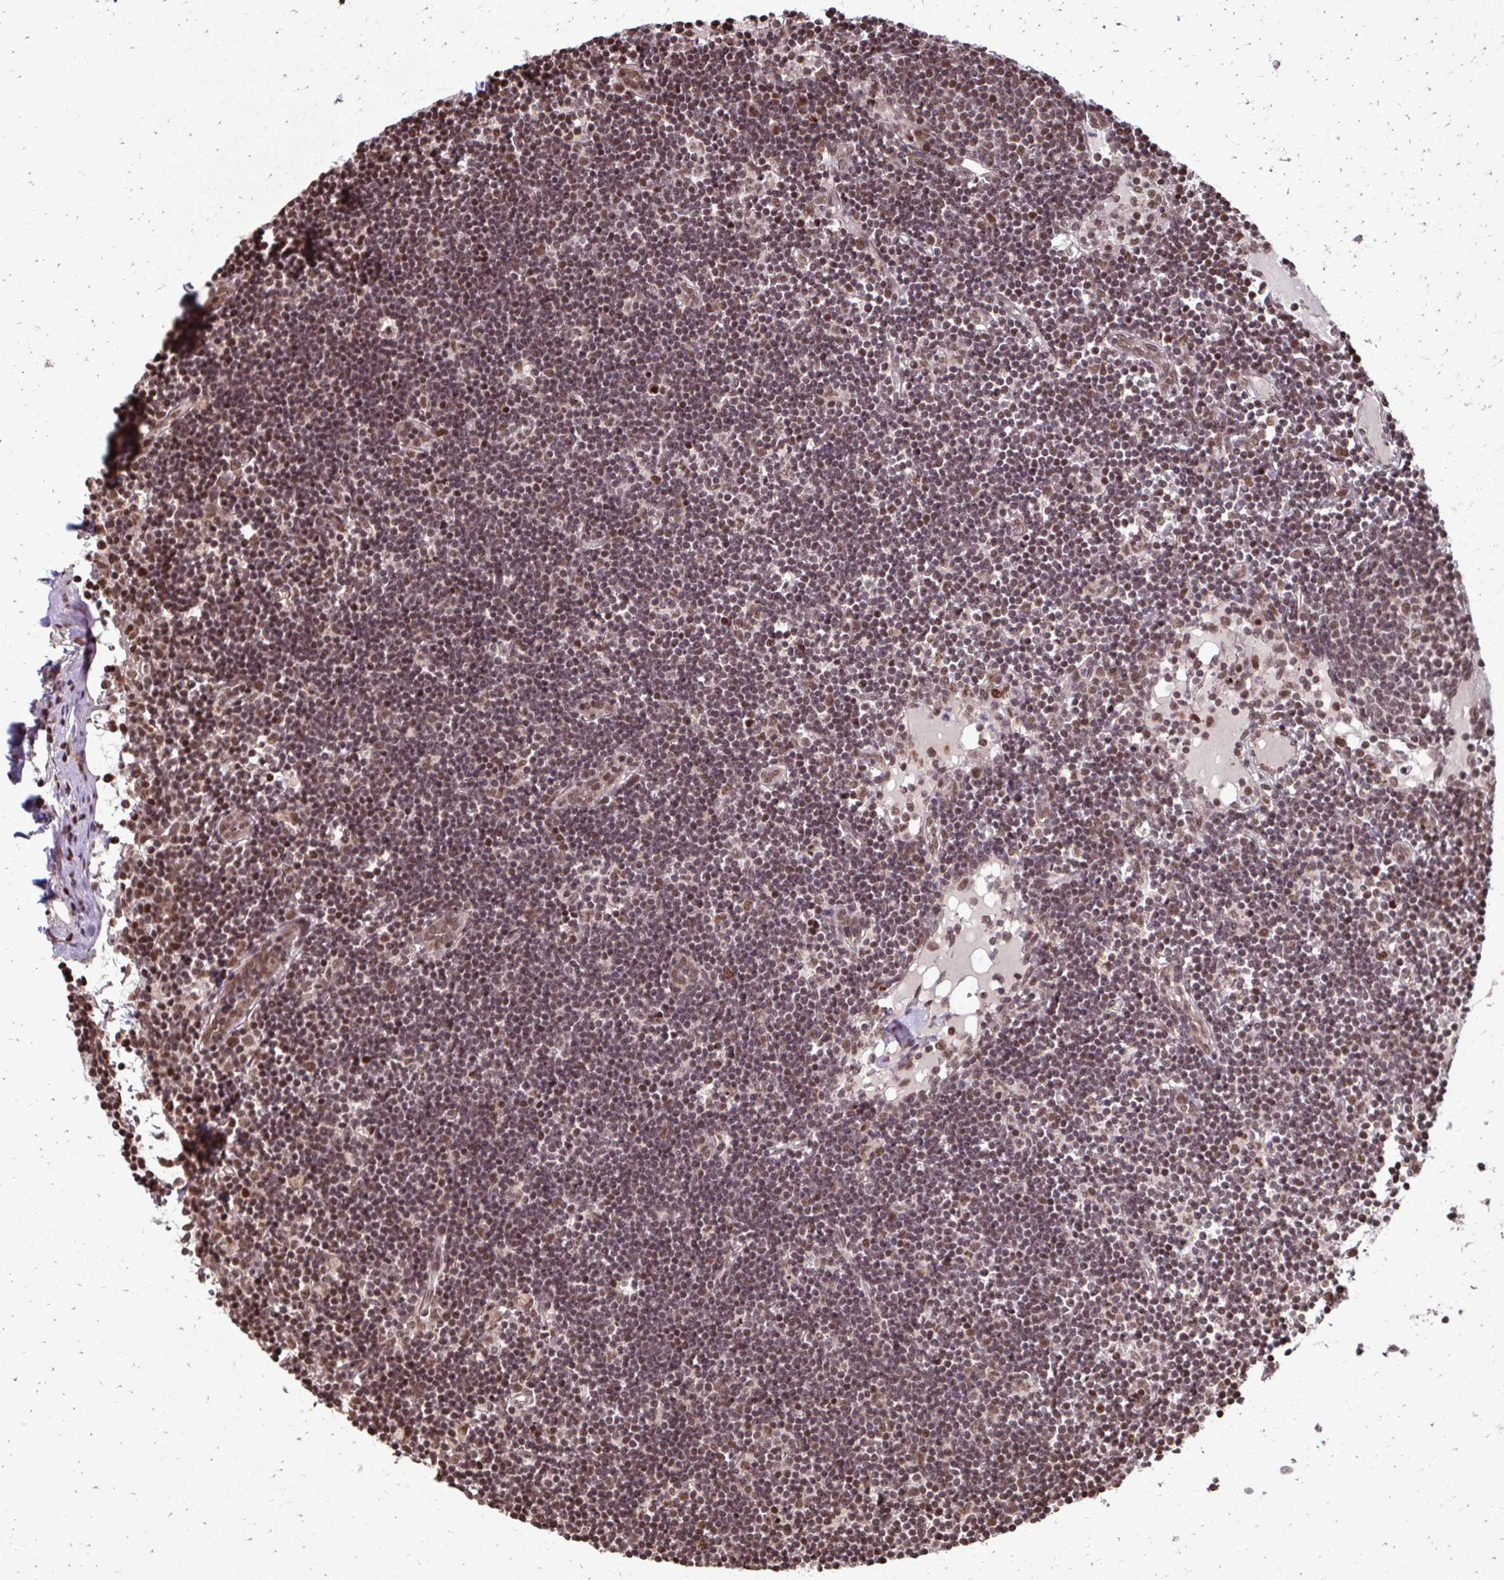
{"staining": {"intensity": "moderate", "quantity": ">75%", "location": "nuclear"}, "tissue": "lymph node", "cell_type": "Germinal center cells", "image_type": "normal", "snomed": [{"axis": "morphology", "description": "Normal tissue, NOS"}, {"axis": "topography", "description": "Lymph node"}], "caption": "Germinal center cells show medium levels of moderate nuclear positivity in about >75% of cells in unremarkable lymph node. Using DAB (3,3'-diaminobenzidine) (brown) and hematoxylin (blue) stains, captured at high magnification using brightfield microscopy.", "gene": "SS18", "patient": {"sex": "female", "age": 65}}